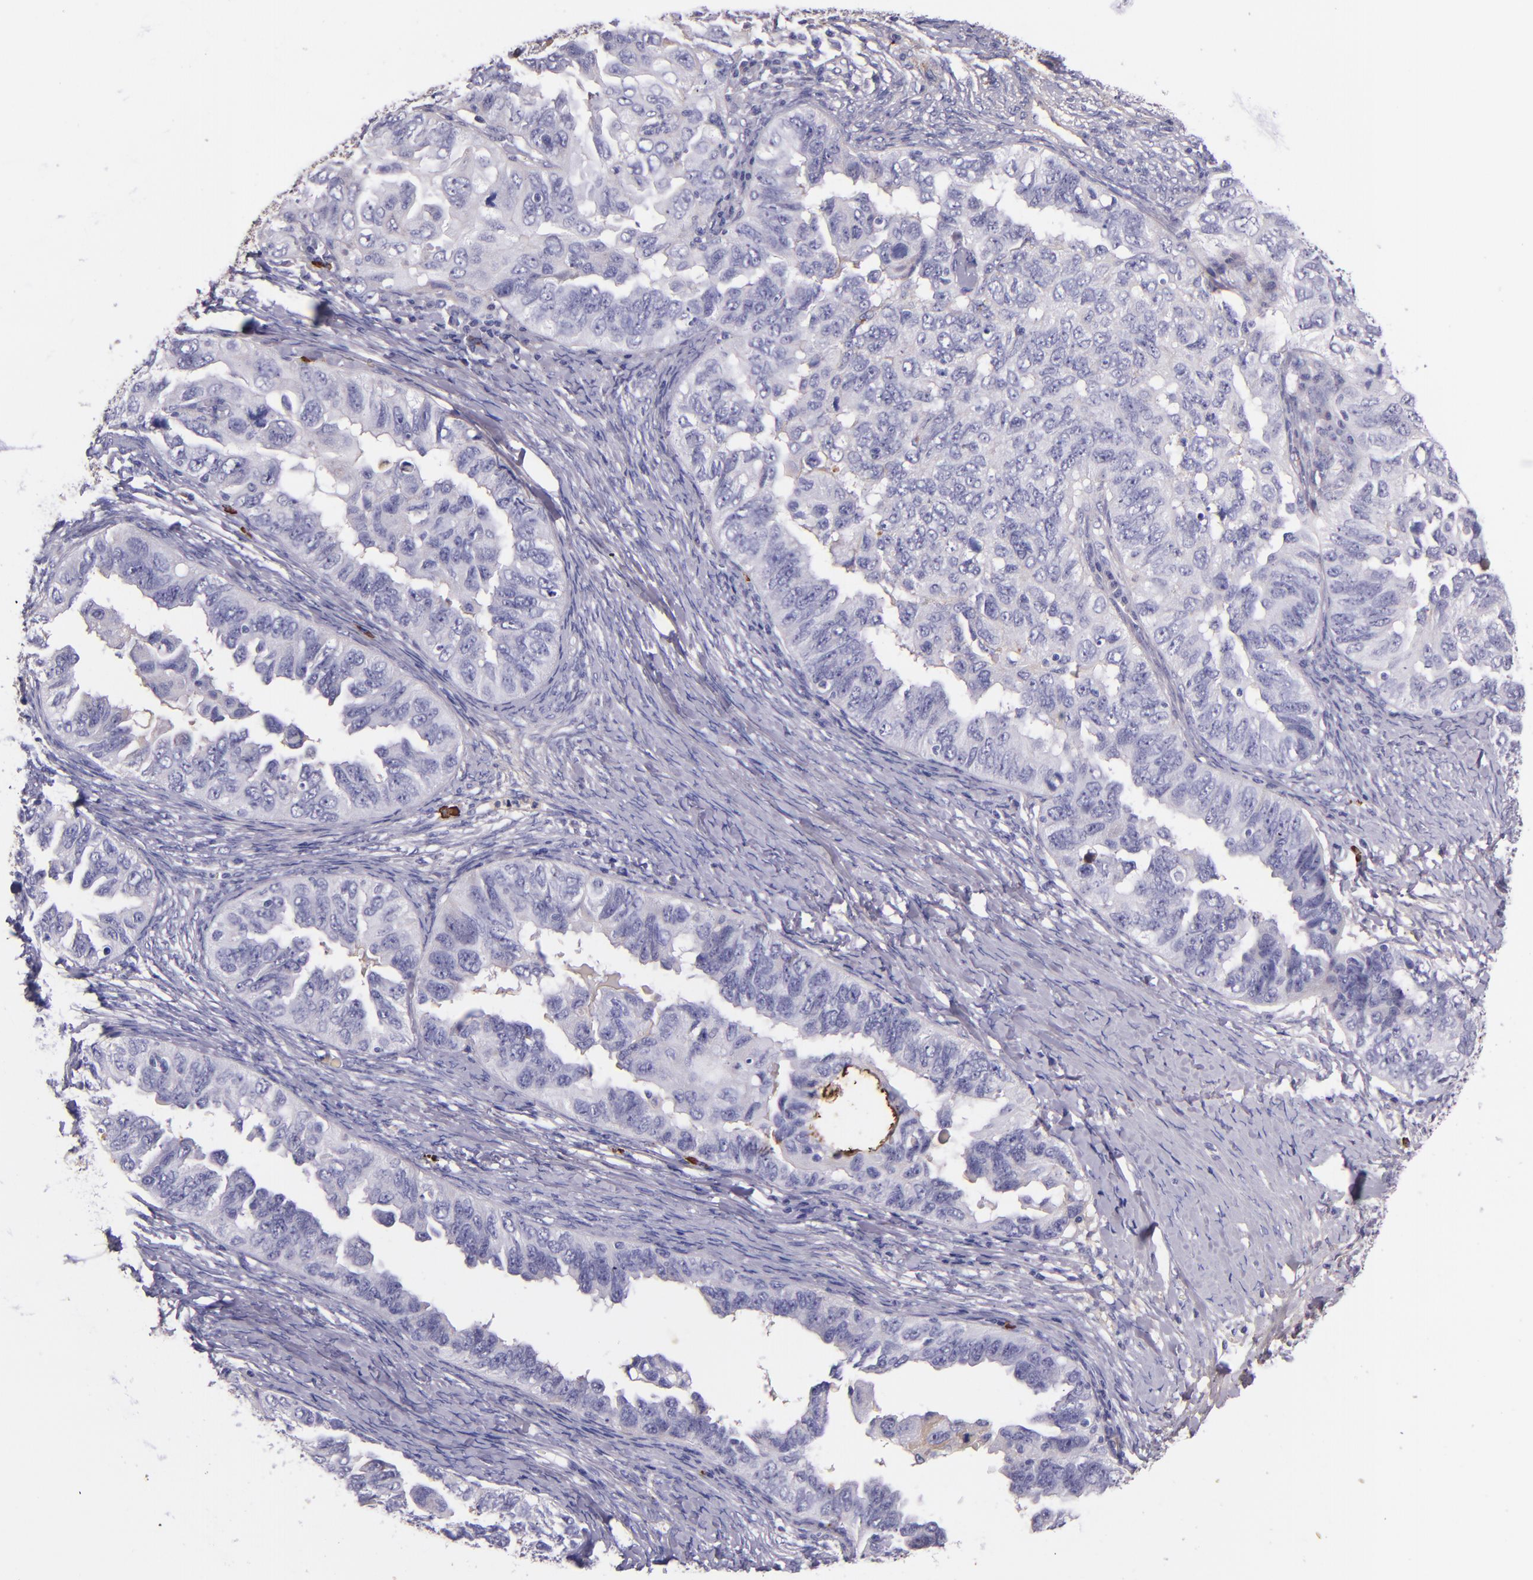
{"staining": {"intensity": "negative", "quantity": "none", "location": "none"}, "tissue": "ovarian cancer", "cell_type": "Tumor cells", "image_type": "cancer", "snomed": [{"axis": "morphology", "description": "Cystadenocarcinoma, serous, NOS"}, {"axis": "topography", "description": "Ovary"}], "caption": "Tumor cells show no significant protein expression in ovarian serous cystadenocarcinoma.", "gene": "KNG1", "patient": {"sex": "female", "age": 82}}